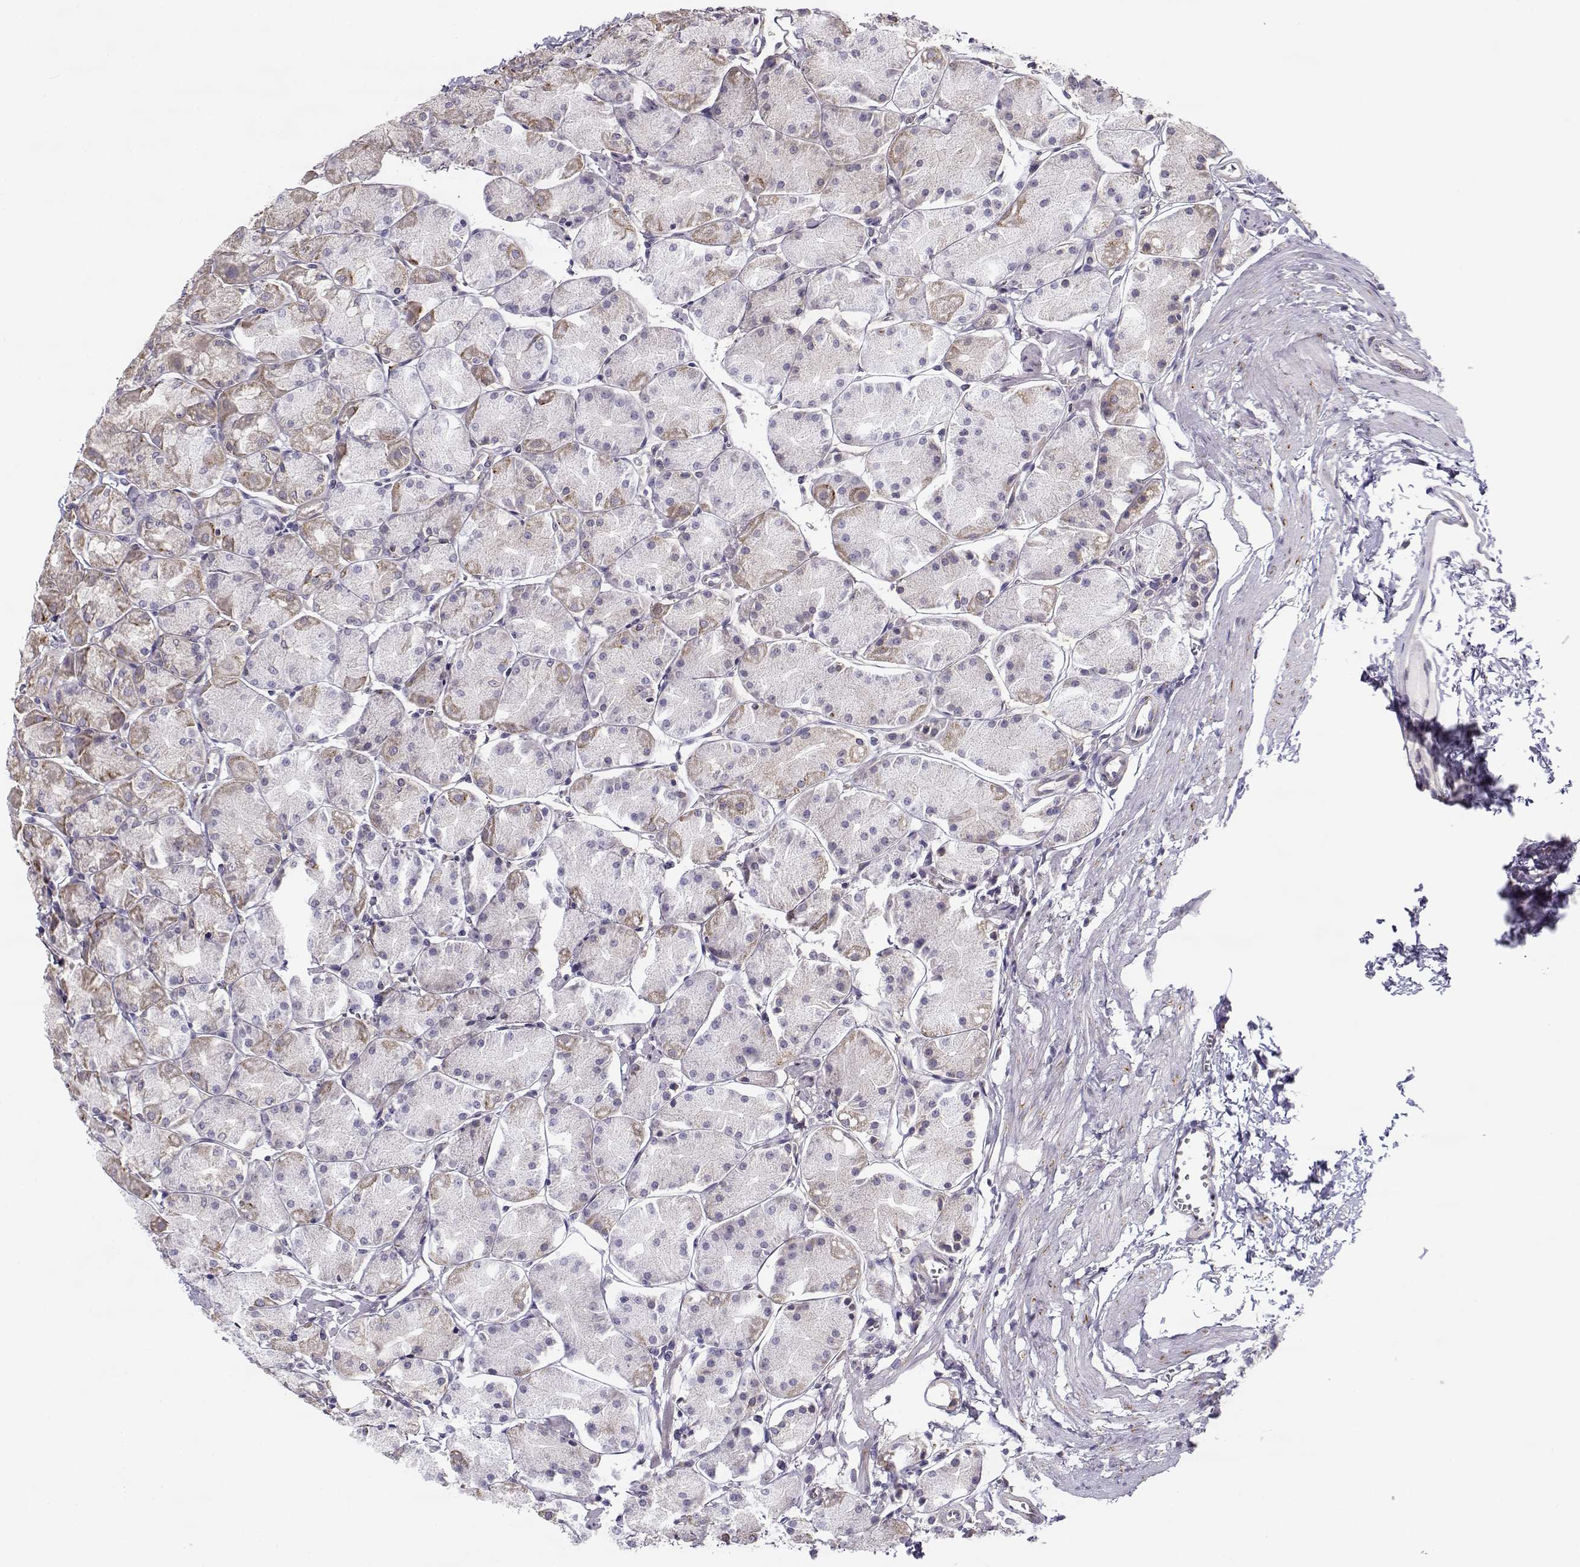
{"staining": {"intensity": "weak", "quantity": "<25%", "location": "cytoplasmic/membranous"}, "tissue": "stomach", "cell_type": "Glandular cells", "image_type": "normal", "snomed": [{"axis": "morphology", "description": "Normal tissue, NOS"}, {"axis": "topography", "description": "Stomach, upper"}], "caption": "Immunohistochemistry of benign stomach exhibits no staining in glandular cells.", "gene": "BEND6", "patient": {"sex": "male", "age": 60}}